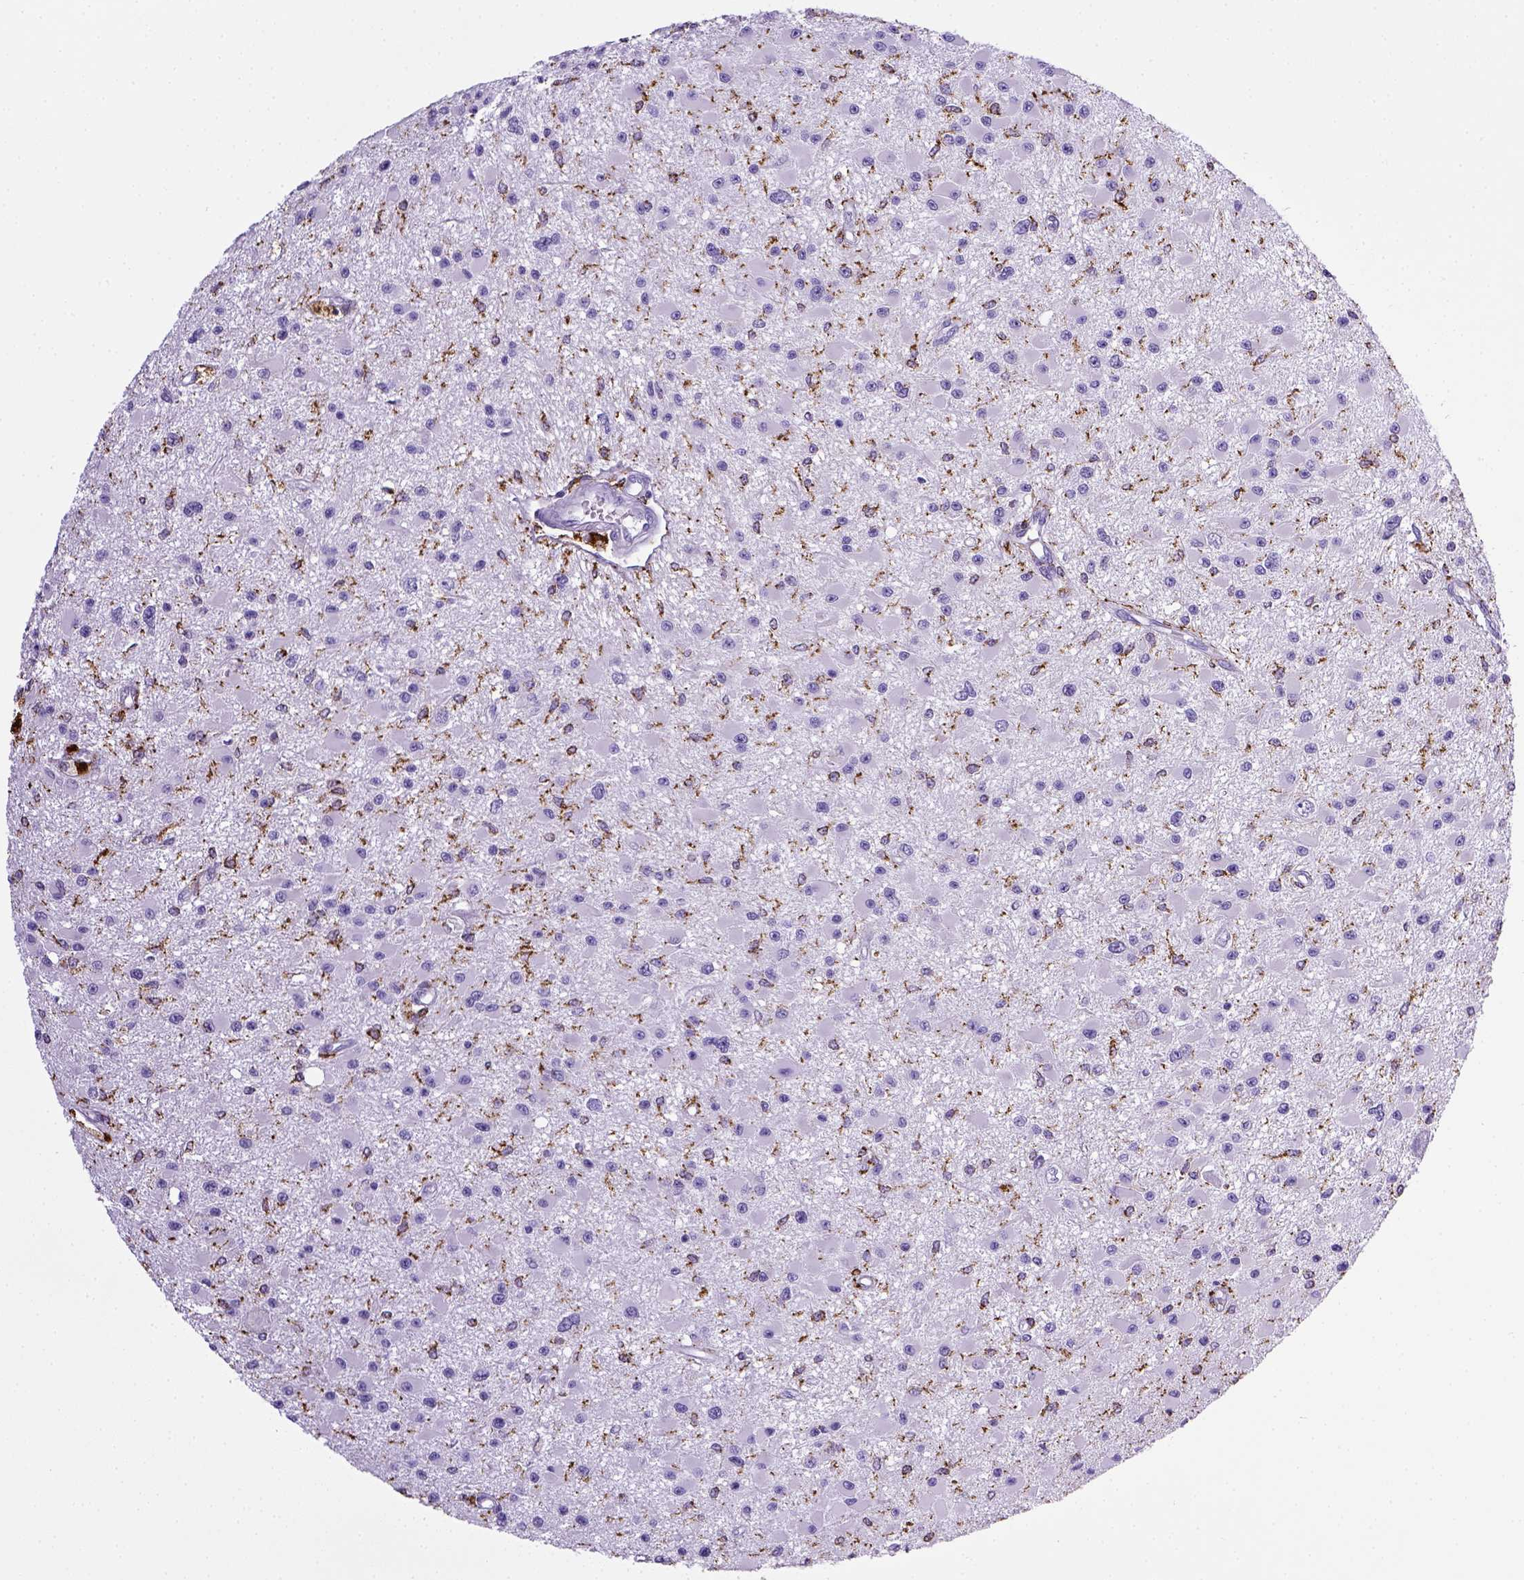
{"staining": {"intensity": "negative", "quantity": "none", "location": "none"}, "tissue": "glioma", "cell_type": "Tumor cells", "image_type": "cancer", "snomed": [{"axis": "morphology", "description": "Glioma, malignant, High grade"}, {"axis": "topography", "description": "Brain"}], "caption": "DAB (3,3'-diaminobenzidine) immunohistochemical staining of human glioma demonstrates no significant positivity in tumor cells.", "gene": "CD68", "patient": {"sex": "male", "age": 54}}